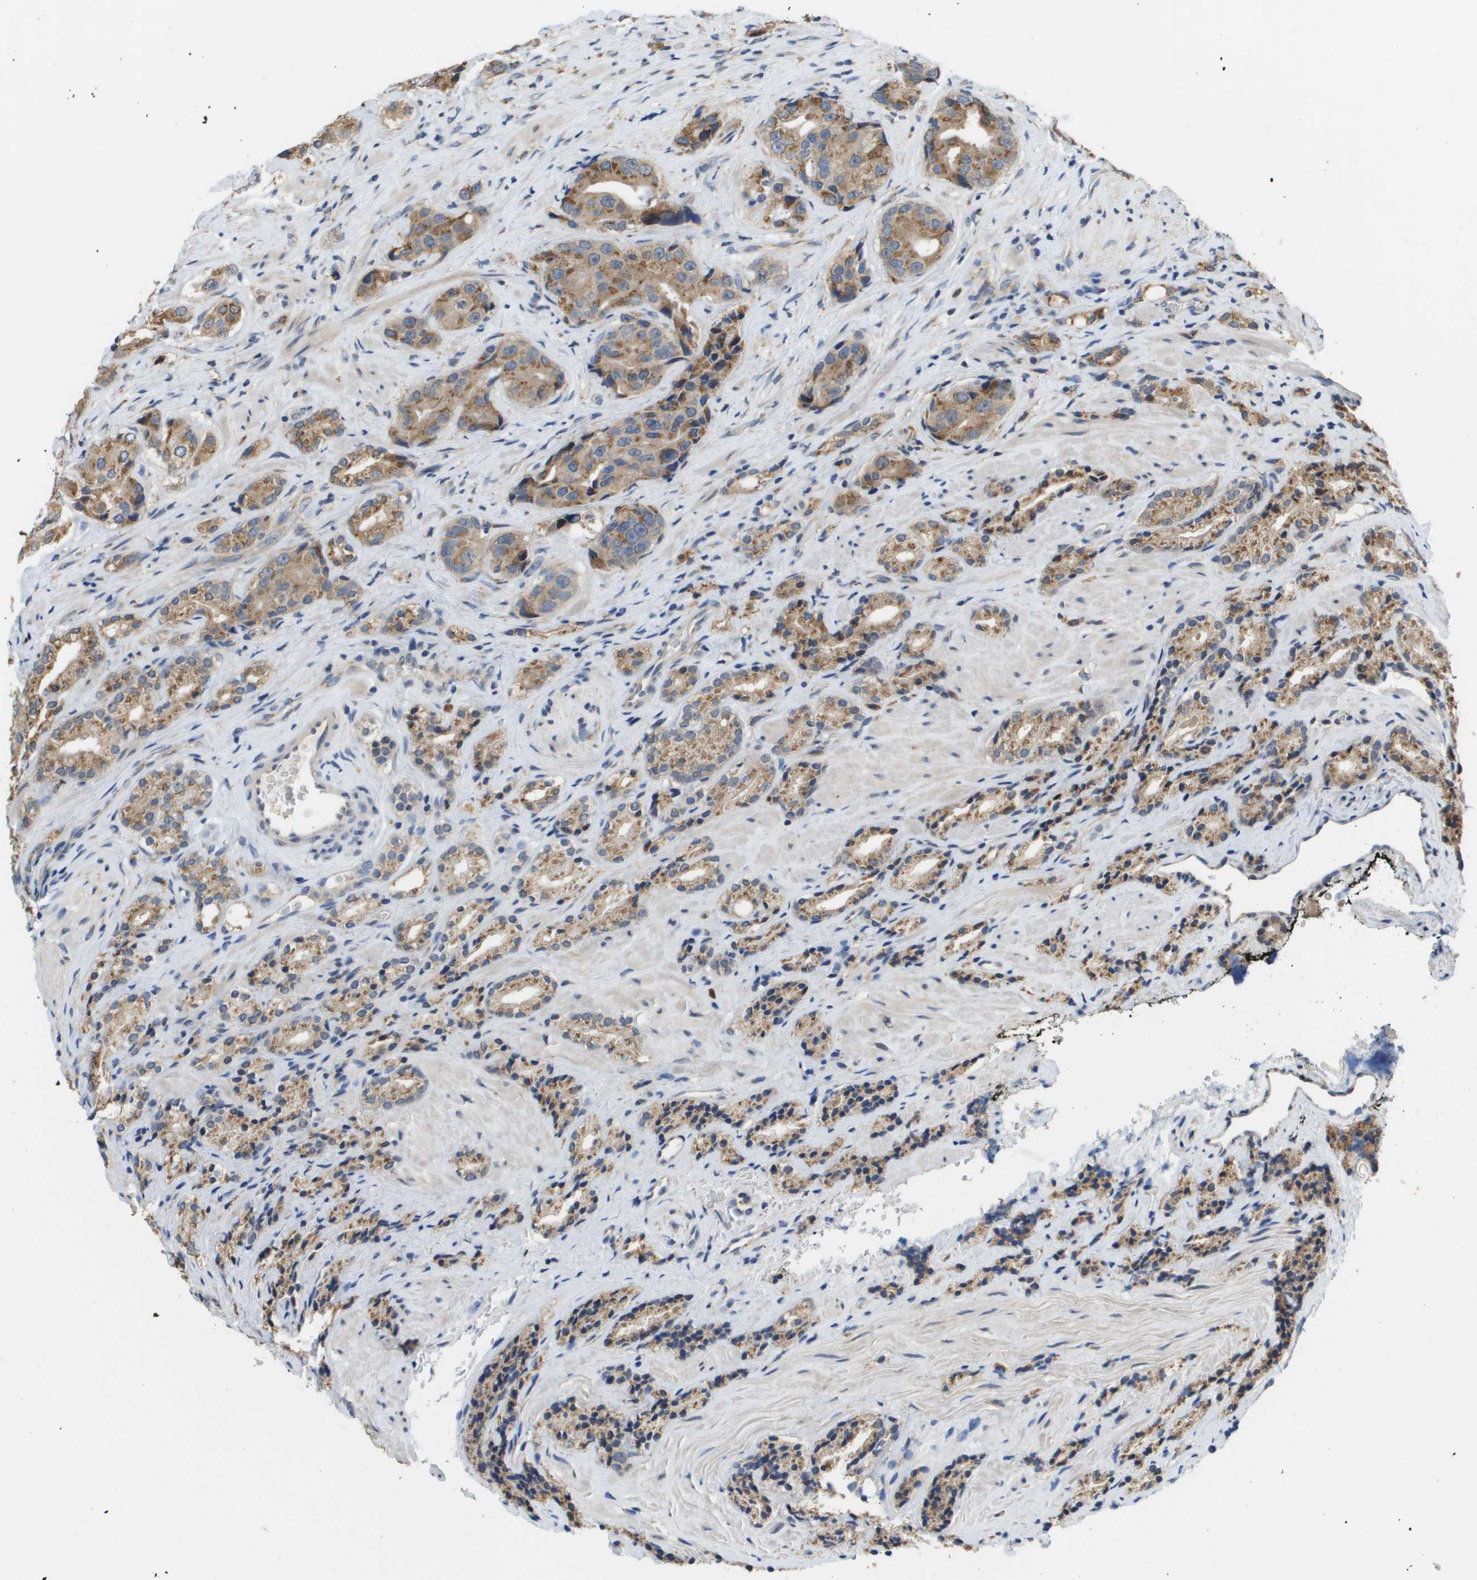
{"staining": {"intensity": "moderate", "quantity": ">75%", "location": "cytoplasmic/membranous"}, "tissue": "prostate cancer", "cell_type": "Tumor cells", "image_type": "cancer", "snomed": [{"axis": "morphology", "description": "Adenocarcinoma, High grade"}, {"axis": "topography", "description": "Prostate"}], "caption": "Protein analysis of prostate cancer tissue demonstrates moderate cytoplasmic/membranous expression in approximately >75% of tumor cells. Nuclei are stained in blue.", "gene": "PCK1", "patient": {"sex": "male", "age": 71}}